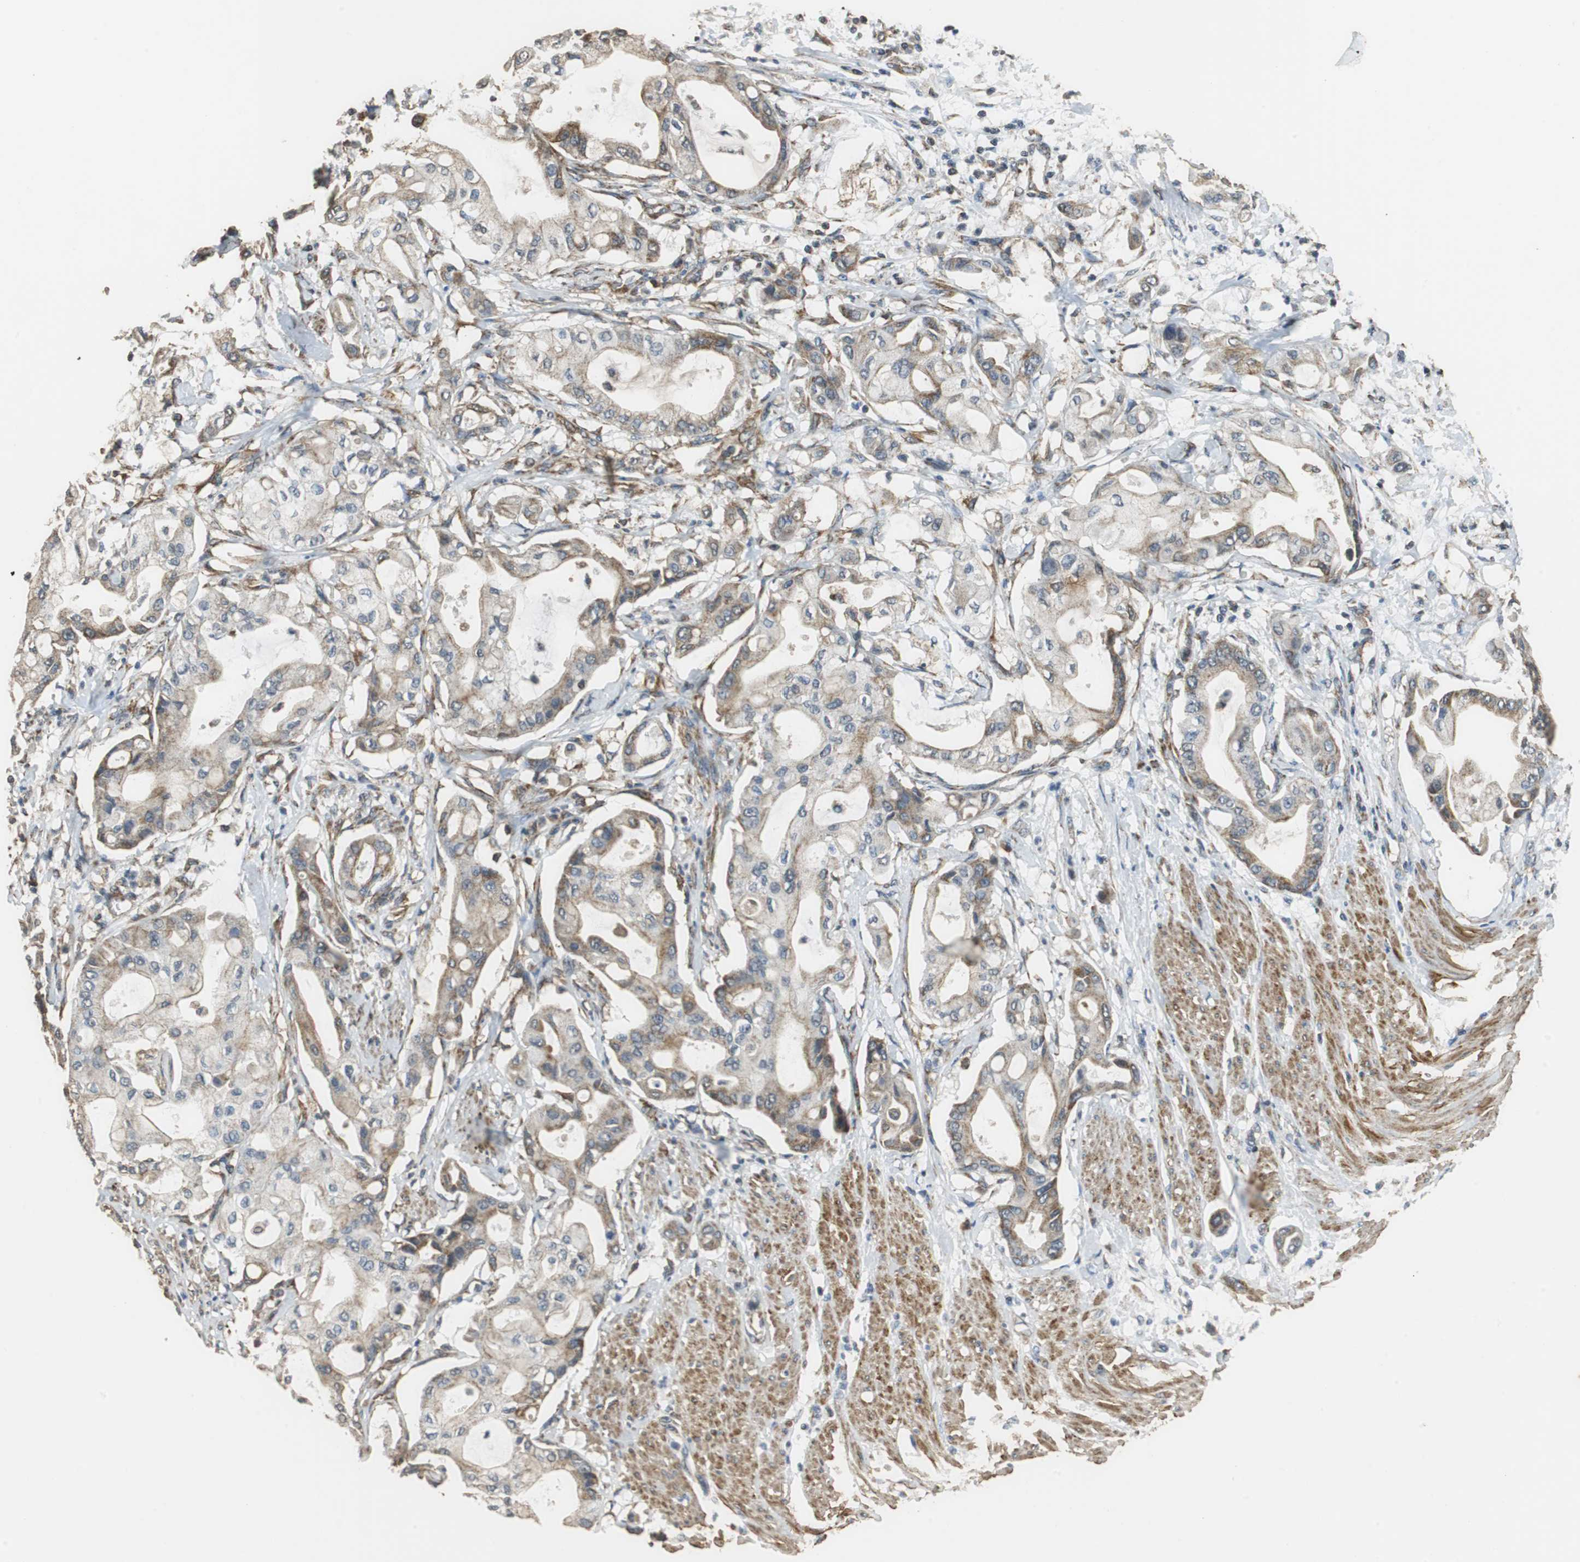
{"staining": {"intensity": "weak", "quantity": "25%-75%", "location": "cytoplasmic/membranous"}, "tissue": "pancreatic cancer", "cell_type": "Tumor cells", "image_type": "cancer", "snomed": [{"axis": "morphology", "description": "Adenocarcinoma, NOS"}, {"axis": "morphology", "description": "Adenocarcinoma, metastatic, NOS"}, {"axis": "topography", "description": "Lymph node"}, {"axis": "topography", "description": "Pancreas"}, {"axis": "topography", "description": "Duodenum"}], "caption": "There is low levels of weak cytoplasmic/membranous positivity in tumor cells of pancreatic metastatic adenocarcinoma, as demonstrated by immunohistochemical staining (brown color).", "gene": "NNT", "patient": {"sex": "female", "age": 64}}